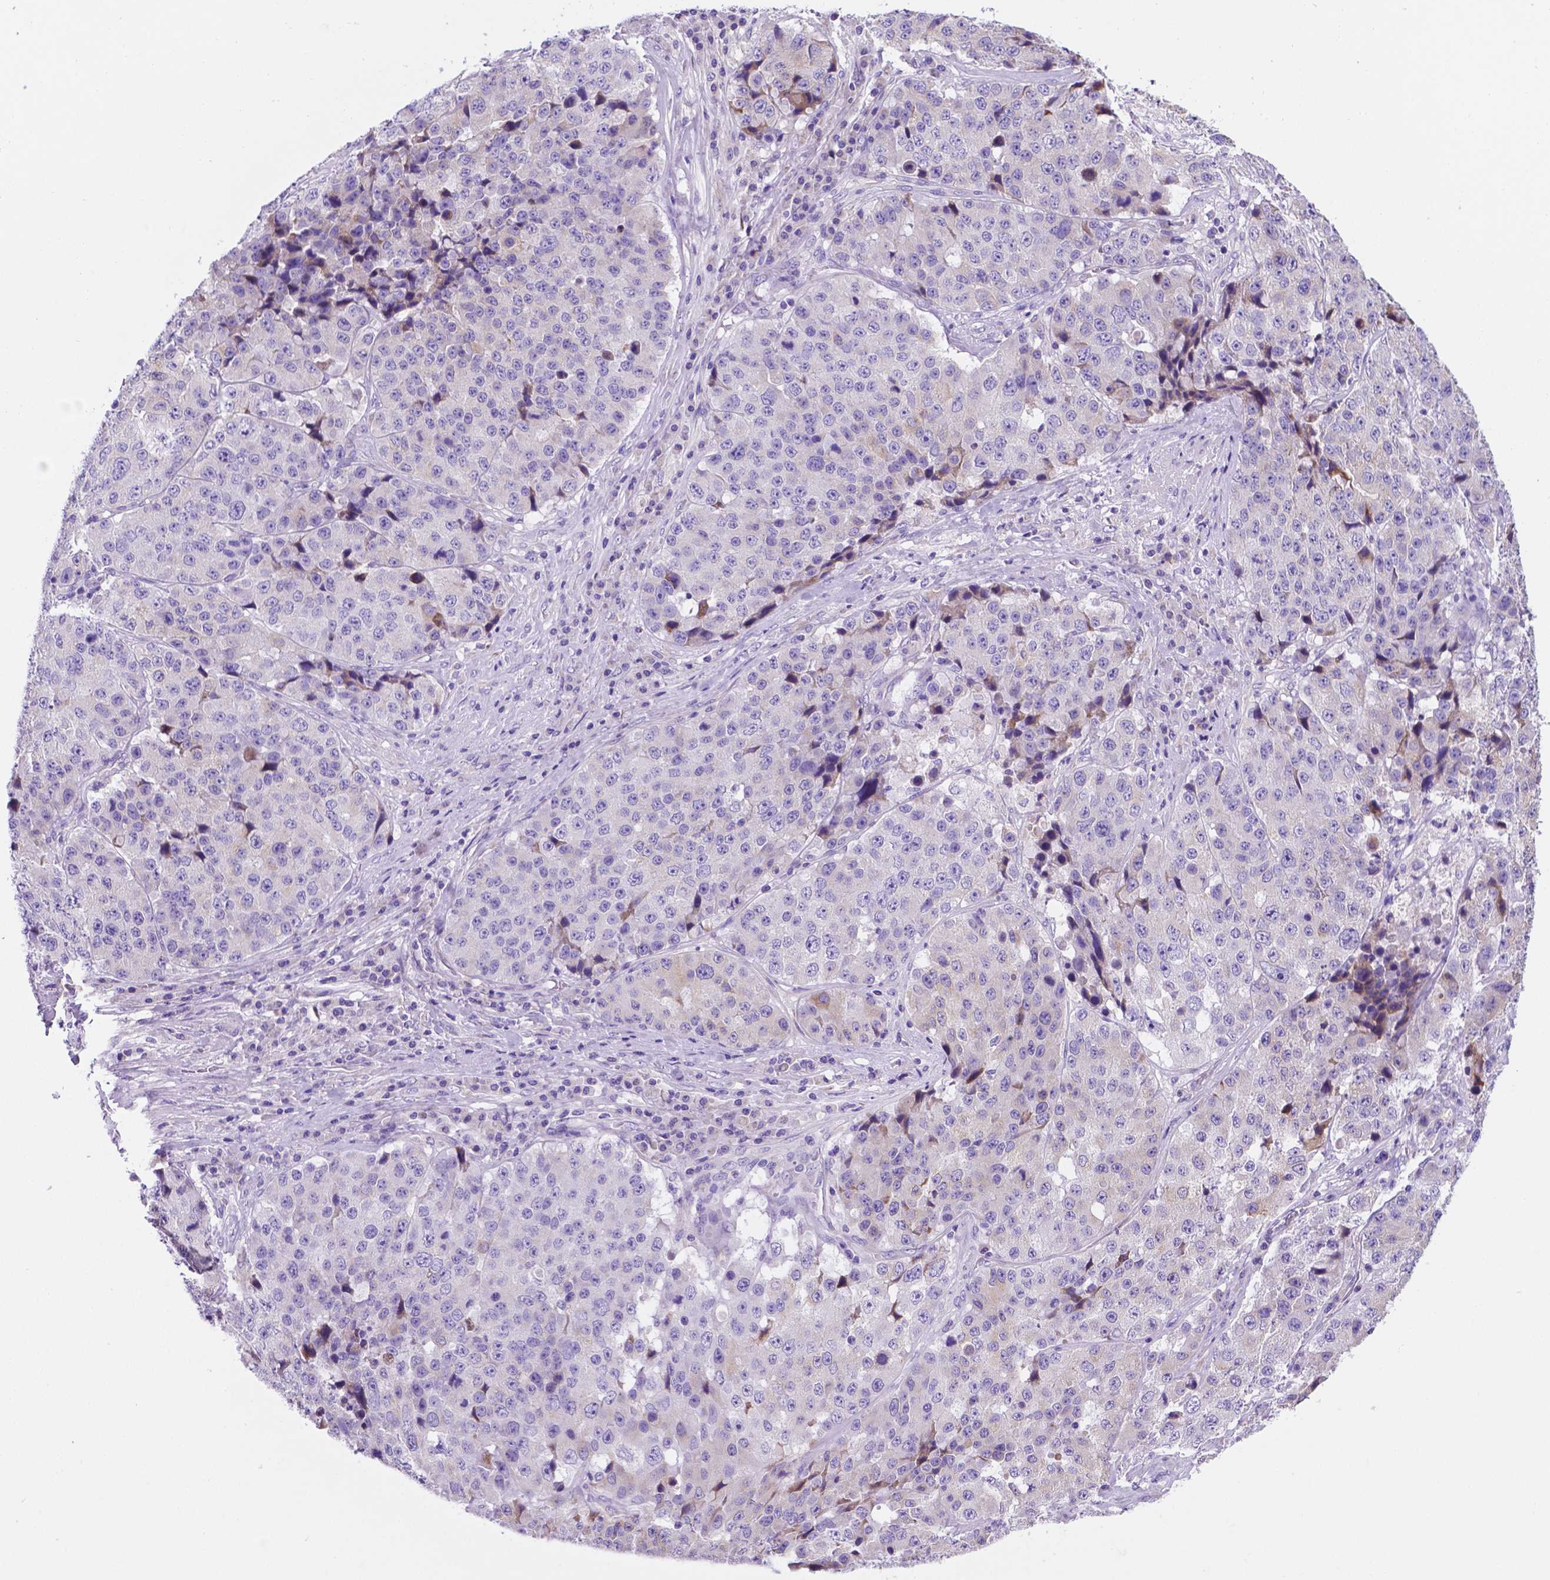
{"staining": {"intensity": "negative", "quantity": "none", "location": "none"}, "tissue": "stomach cancer", "cell_type": "Tumor cells", "image_type": "cancer", "snomed": [{"axis": "morphology", "description": "Adenocarcinoma, NOS"}, {"axis": "topography", "description": "Stomach"}], "caption": "Tumor cells show no significant protein staining in adenocarcinoma (stomach). (Brightfield microscopy of DAB immunohistochemistry (IHC) at high magnification).", "gene": "CEACAM7", "patient": {"sex": "male", "age": 71}}